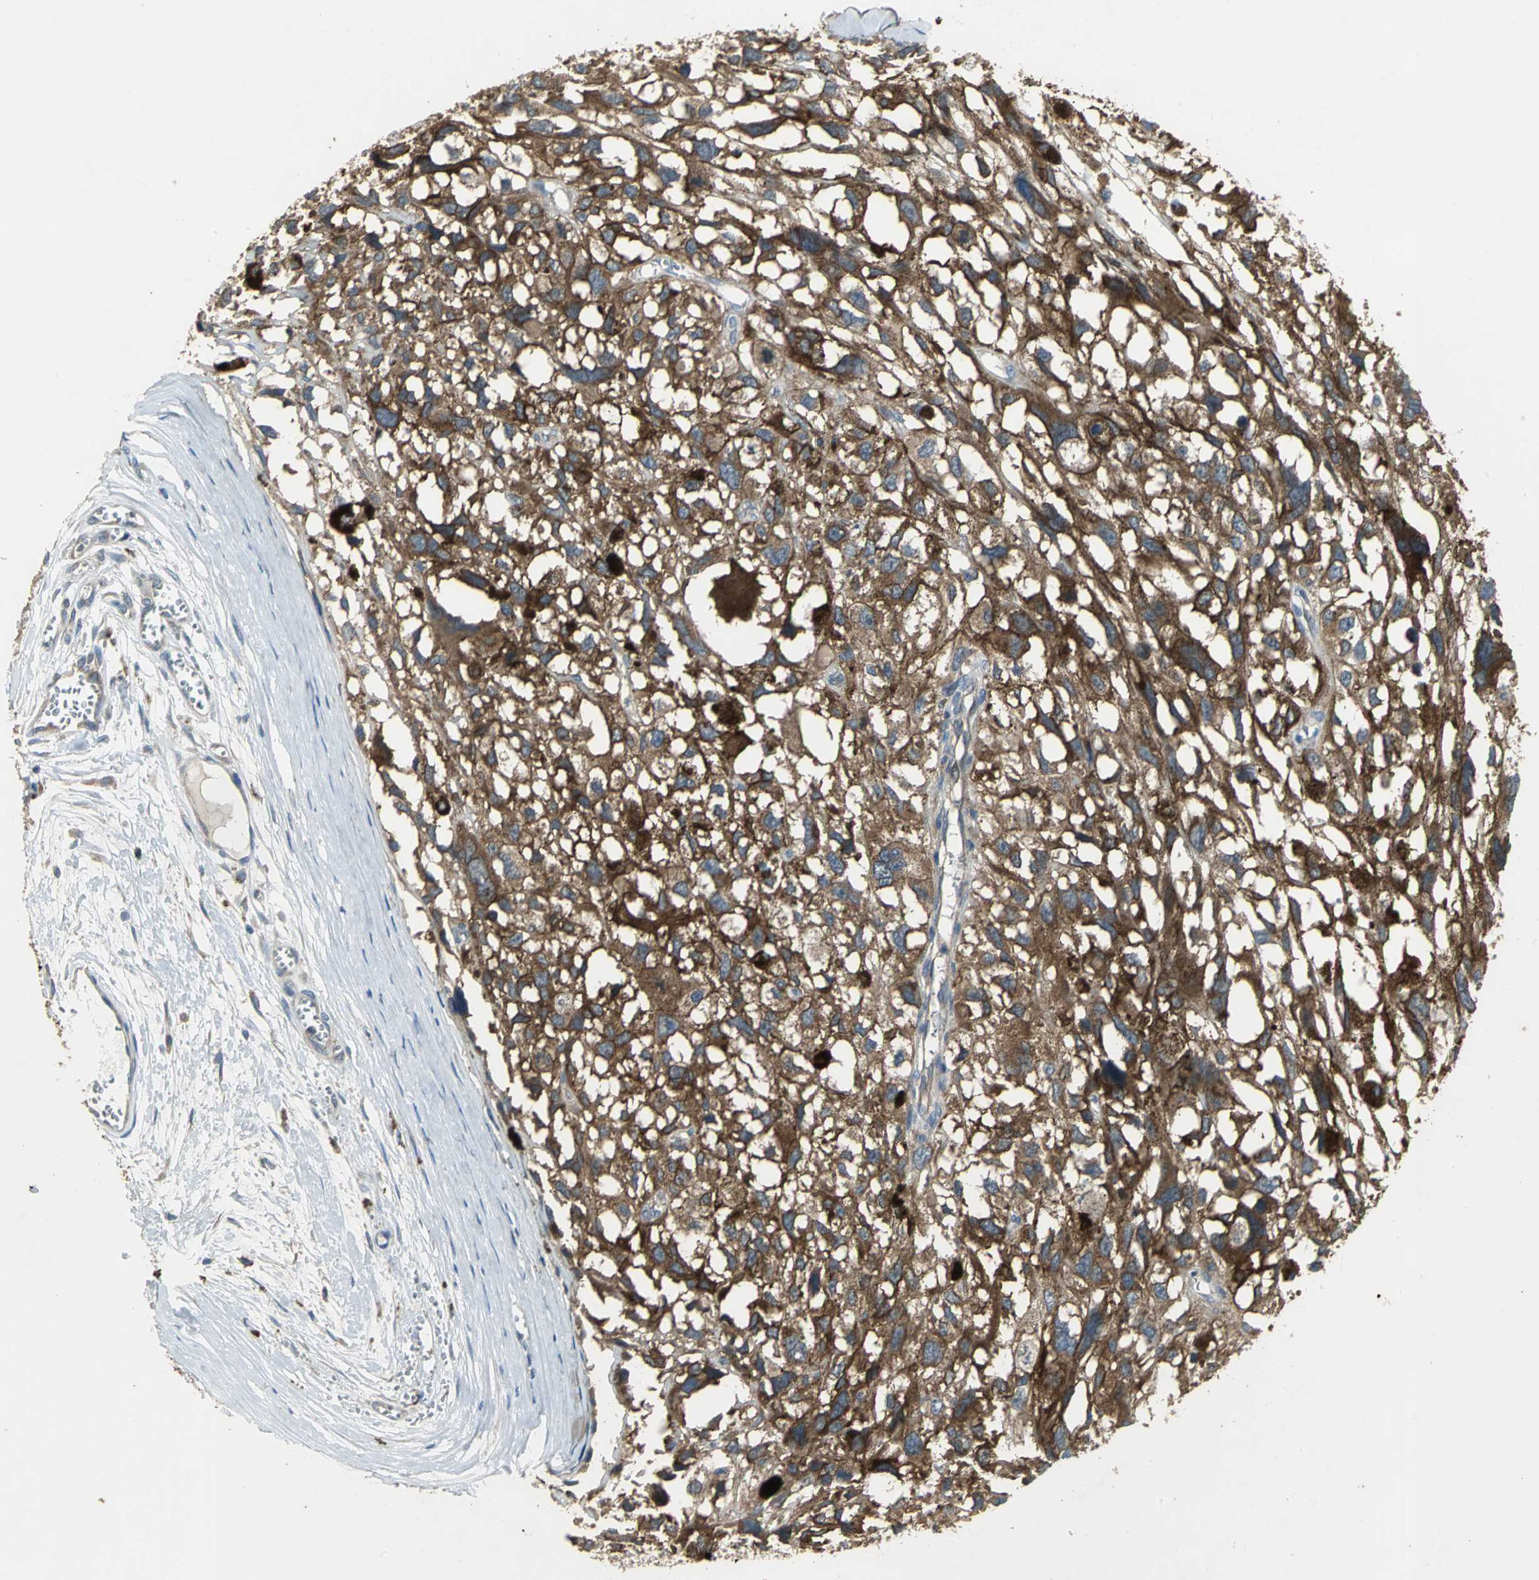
{"staining": {"intensity": "strong", "quantity": ">75%", "location": "cytoplasmic/membranous"}, "tissue": "melanoma", "cell_type": "Tumor cells", "image_type": "cancer", "snomed": [{"axis": "morphology", "description": "Malignant melanoma, Metastatic site"}, {"axis": "topography", "description": "Lymph node"}], "caption": "This micrograph demonstrates melanoma stained with immunohistochemistry to label a protein in brown. The cytoplasmic/membranous of tumor cells show strong positivity for the protein. Nuclei are counter-stained blue.", "gene": "MET", "patient": {"sex": "male", "age": 59}}